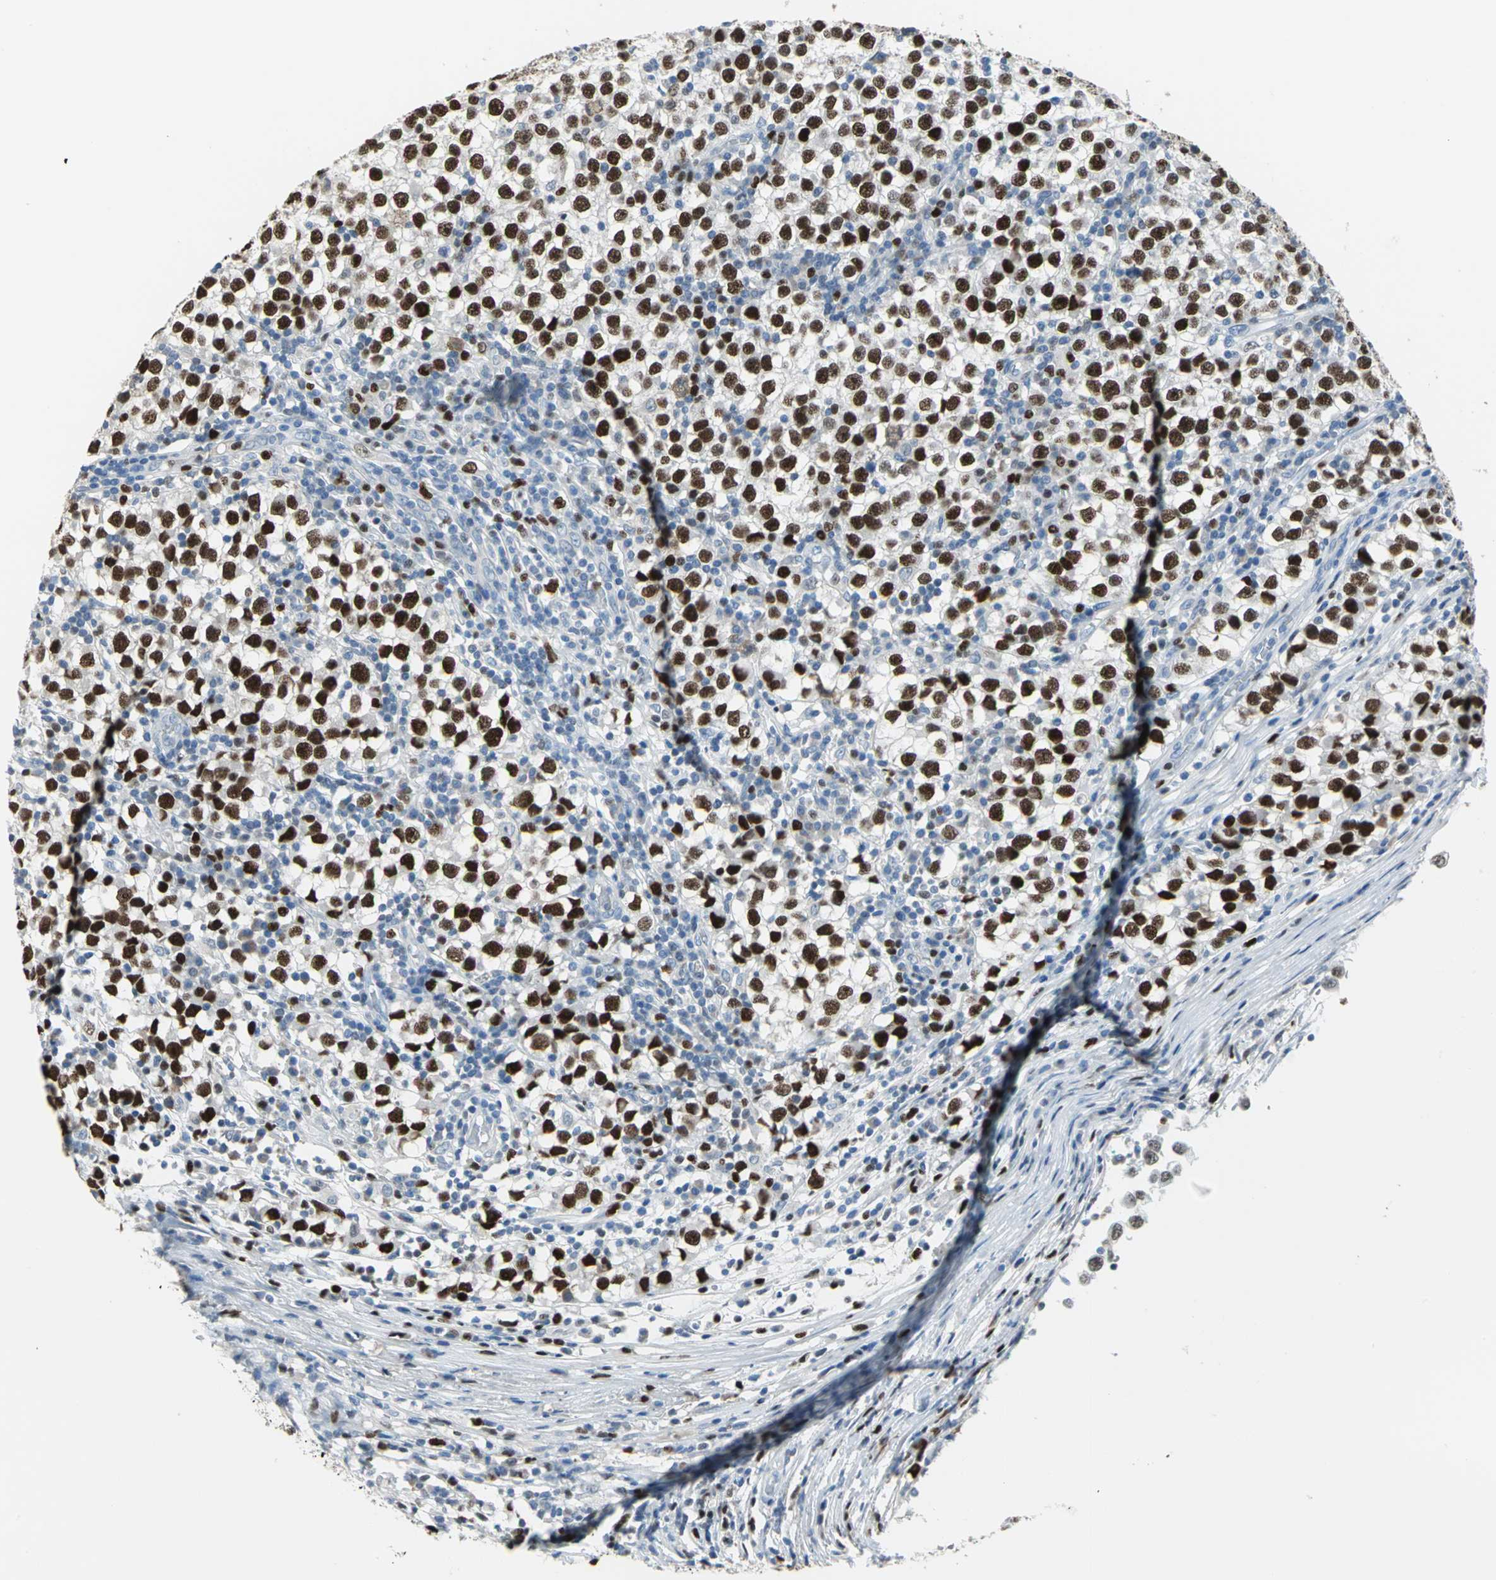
{"staining": {"intensity": "strong", "quantity": ">75%", "location": "cytoplasmic/membranous"}, "tissue": "testis cancer", "cell_type": "Tumor cells", "image_type": "cancer", "snomed": [{"axis": "morphology", "description": "Seminoma, NOS"}, {"axis": "topography", "description": "Testis"}], "caption": "Seminoma (testis) stained for a protein demonstrates strong cytoplasmic/membranous positivity in tumor cells.", "gene": "MCM3", "patient": {"sex": "male", "age": 65}}